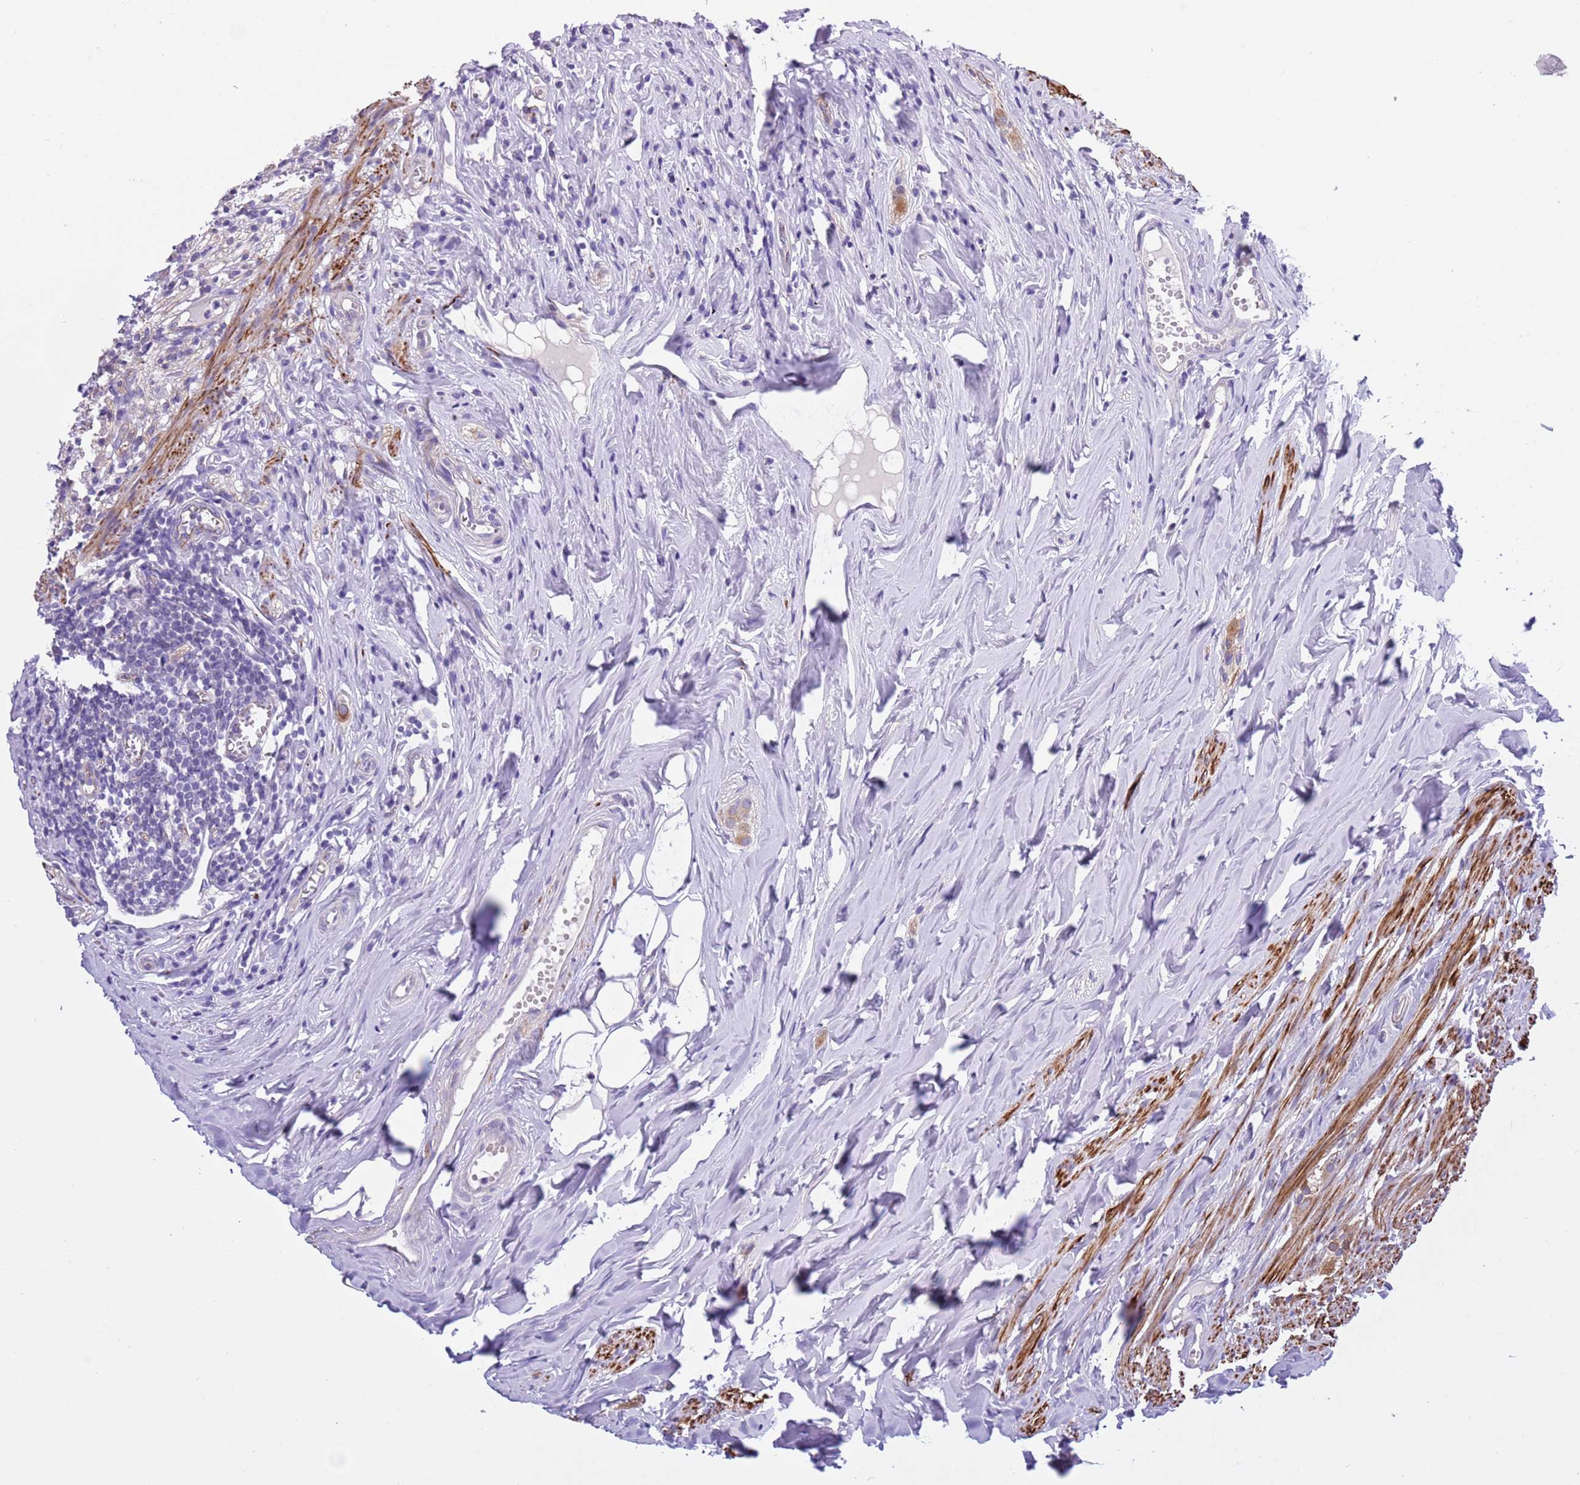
{"staining": {"intensity": "negative", "quantity": "none", "location": "none"}, "tissue": "appendix", "cell_type": "Glandular cells", "image_type": "normal", "snomed": [{"axis": "morphology", "description": "Normal tissue, NOS"}, {"axis": "topography", "description": "Appendix"}], "caption": "A high-resolution image shows IHC staining of benign appendix, which exhibits no significant expression in glandular cells. (Brightfield microscopy of DAB immunohistochemistry at high magnification).", "gene": "NET1", "patient": {"sex": "female", "age": 51}}